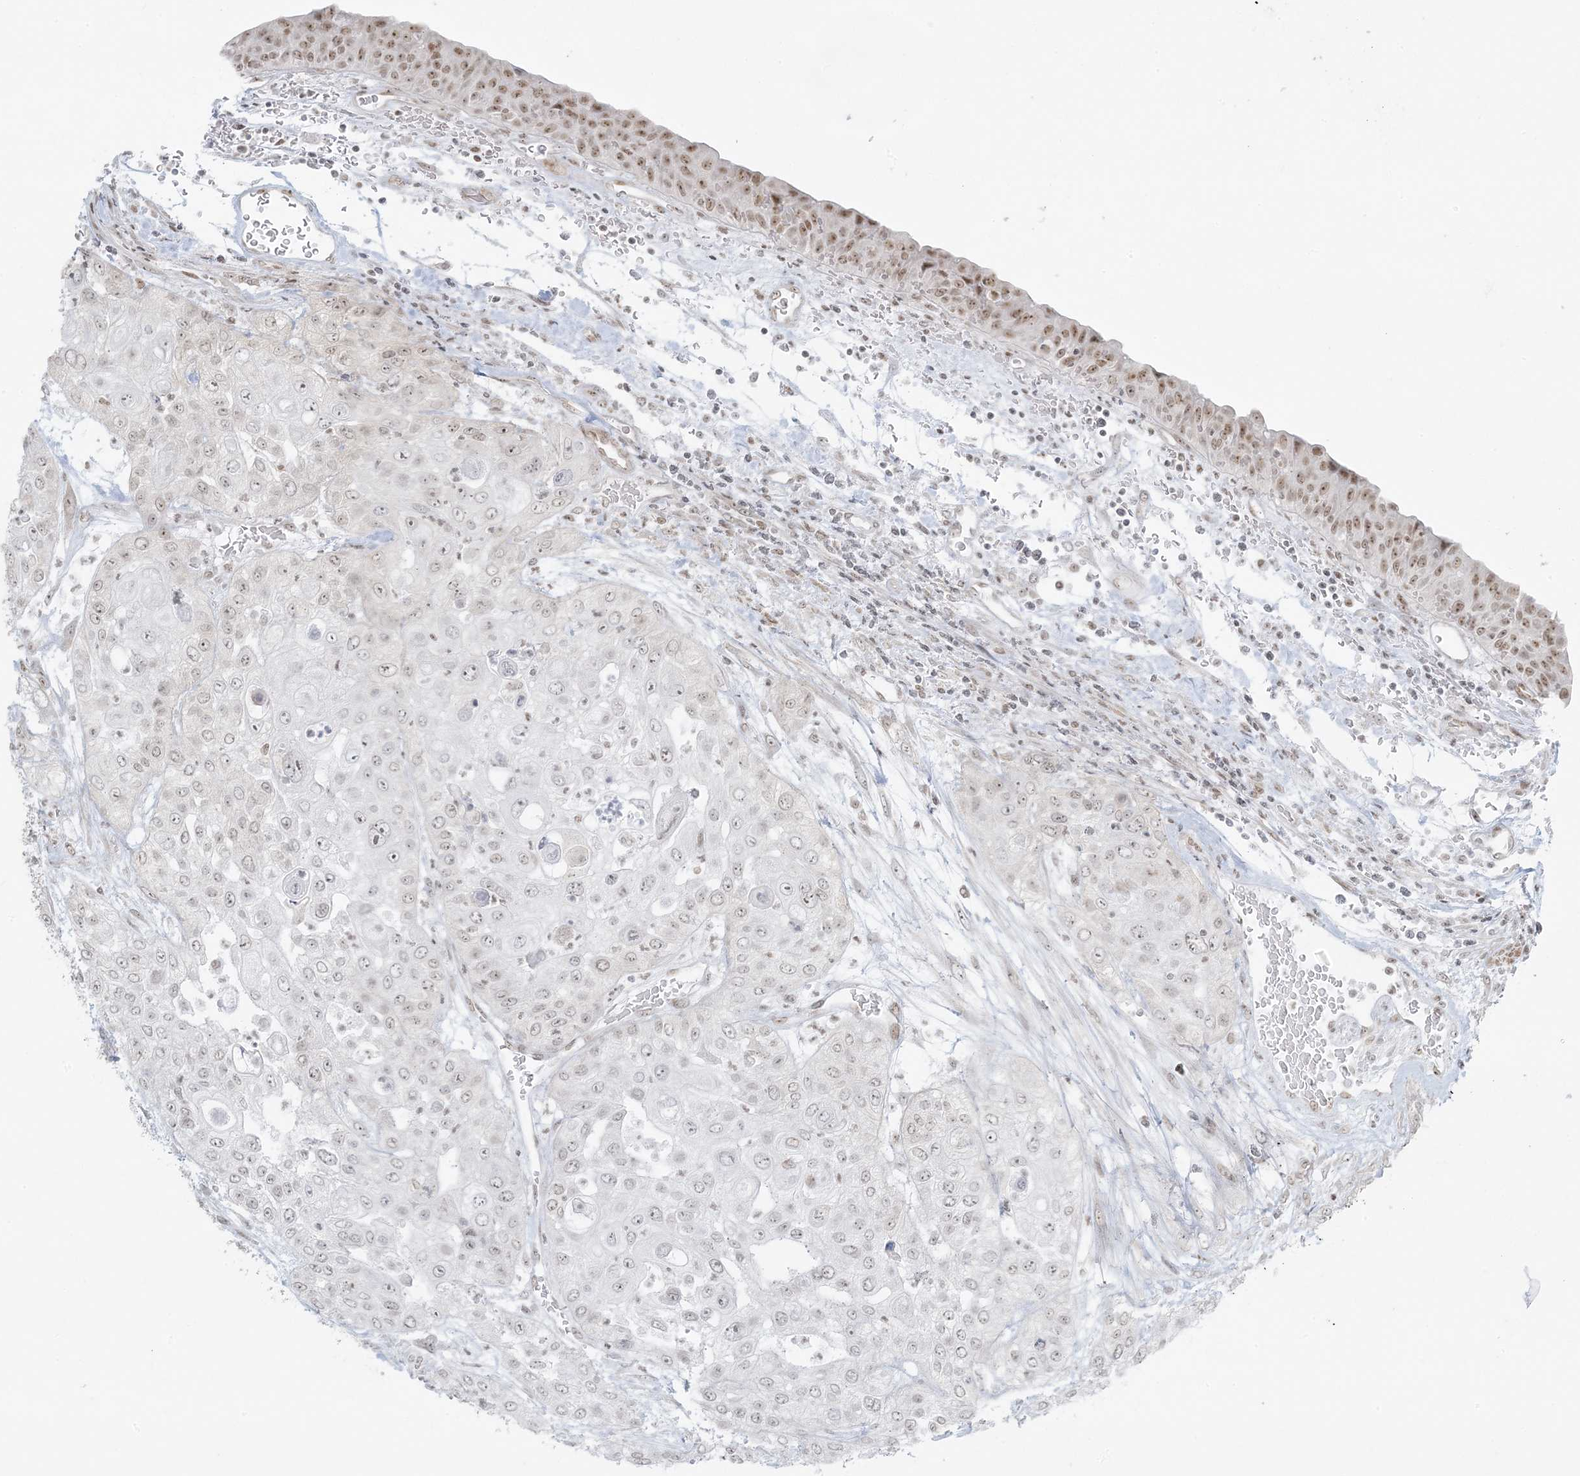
{"staining": {"intensity": "weak", "quantity": "<25%", "location": "nuclear"}, "tissue": "urothelial cancer", "cell_type": "Tumor cells", "image_type": "cancer", "snomed": [{"axis": "morphology", "description": "Urothelial carcinoma, High grade"}, {"axis": "topography", "description": "Urinary bladder"}], "caption": "Urothelial carcinoma (high-grade) was stained to show a protein in brown. There is no significant staining in tumor cells. The staining is performed using DAB brown chromogen with nuclei counter-stained in using hematoxylin.", "gene": "ZNF787", "patient": {"sex": "female", "age": 79}}